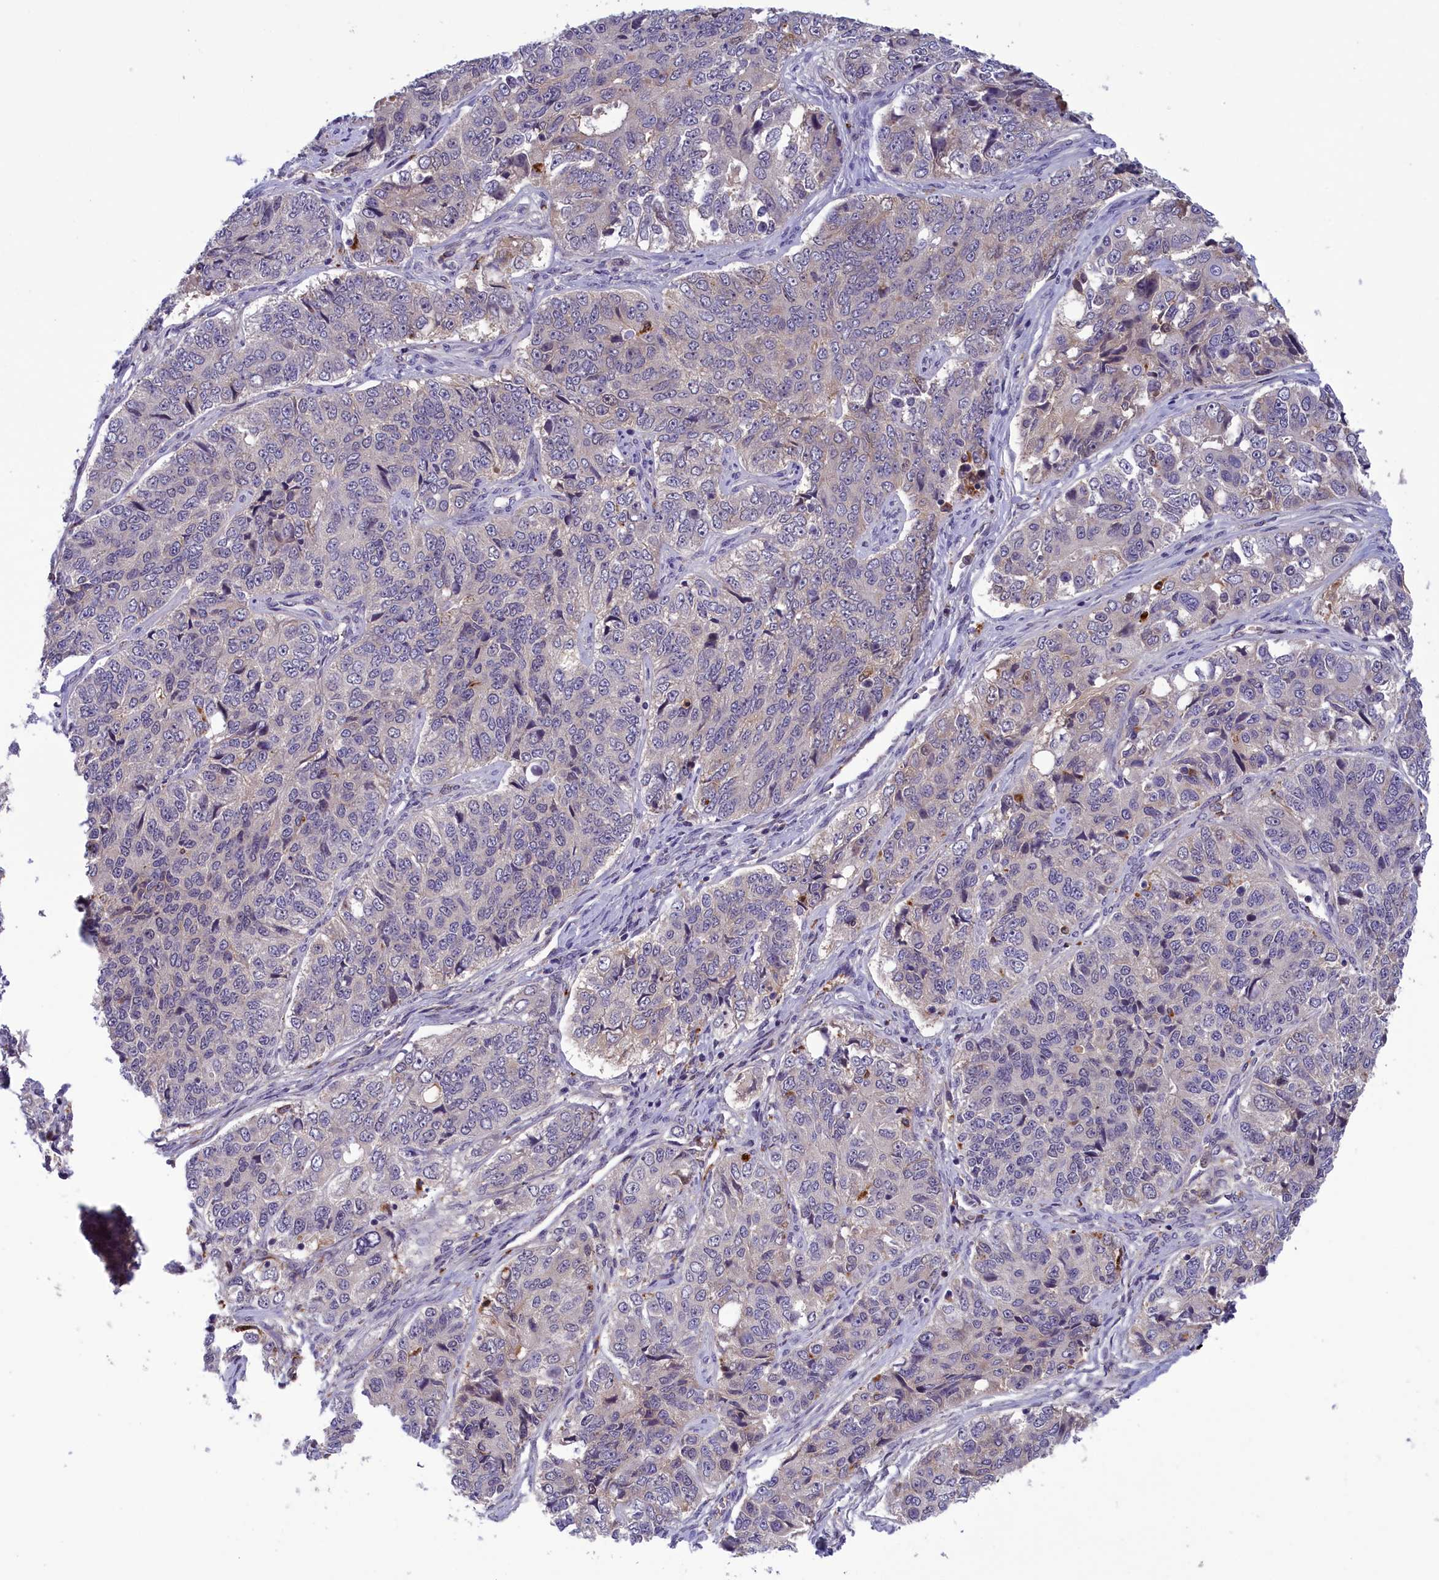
{"staining": {"intensity": "weak", "quantity": "<25%", "location": "cytoplasmic/membranous"}, "tissue": "ovarian cancer", "cell_type": "Tumor cells", "image_type": "cancer", "snomed": [{"axis": "morphology", "description": "Carcinoma, endometroid"}, {"axis": "topography", "description": "Ovary"}], "caption": "This is a image of IHC staining of ovarian cancer (endometroid carcinoma), which shows no expression in tumor cells.", "gene": "STYX", "patient": {"sex": "female", "age": 51}}